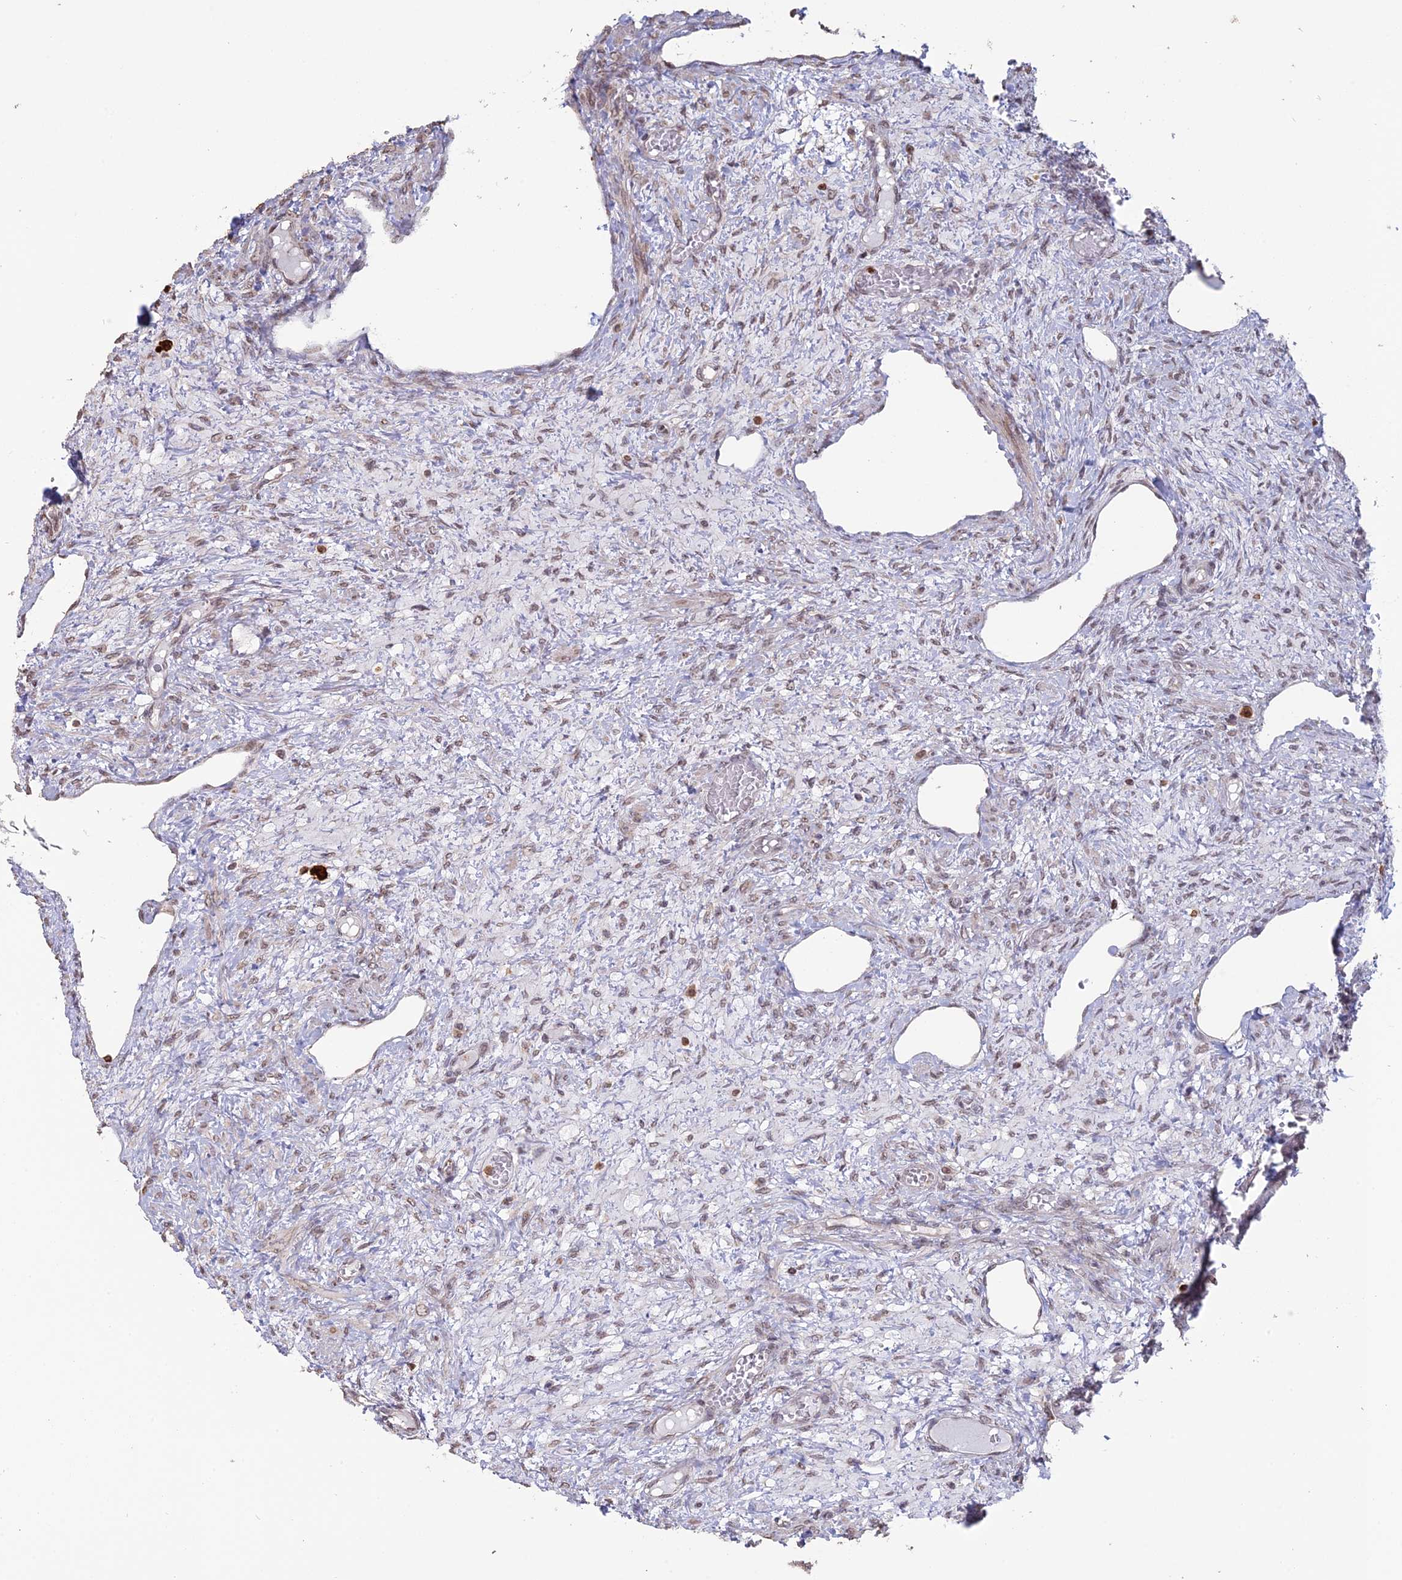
{"staining": {"intensity": "negative", "quantity": "none", "location": "none"}, "tissue": "ovary", "cell_type": "Follicle cells", "image_type": "normal", "snomed": [{"axis": "morphology", "description": "Normal tissue, NOS"}, {"axis": "topography", "description": "Ovary"}], "caption": "This is an IHC micrograph of unremarkable ovary. There is no positivity in follicle cells.", "gene": "APOBR", "patient": {"sex": "female", "age": 27}}